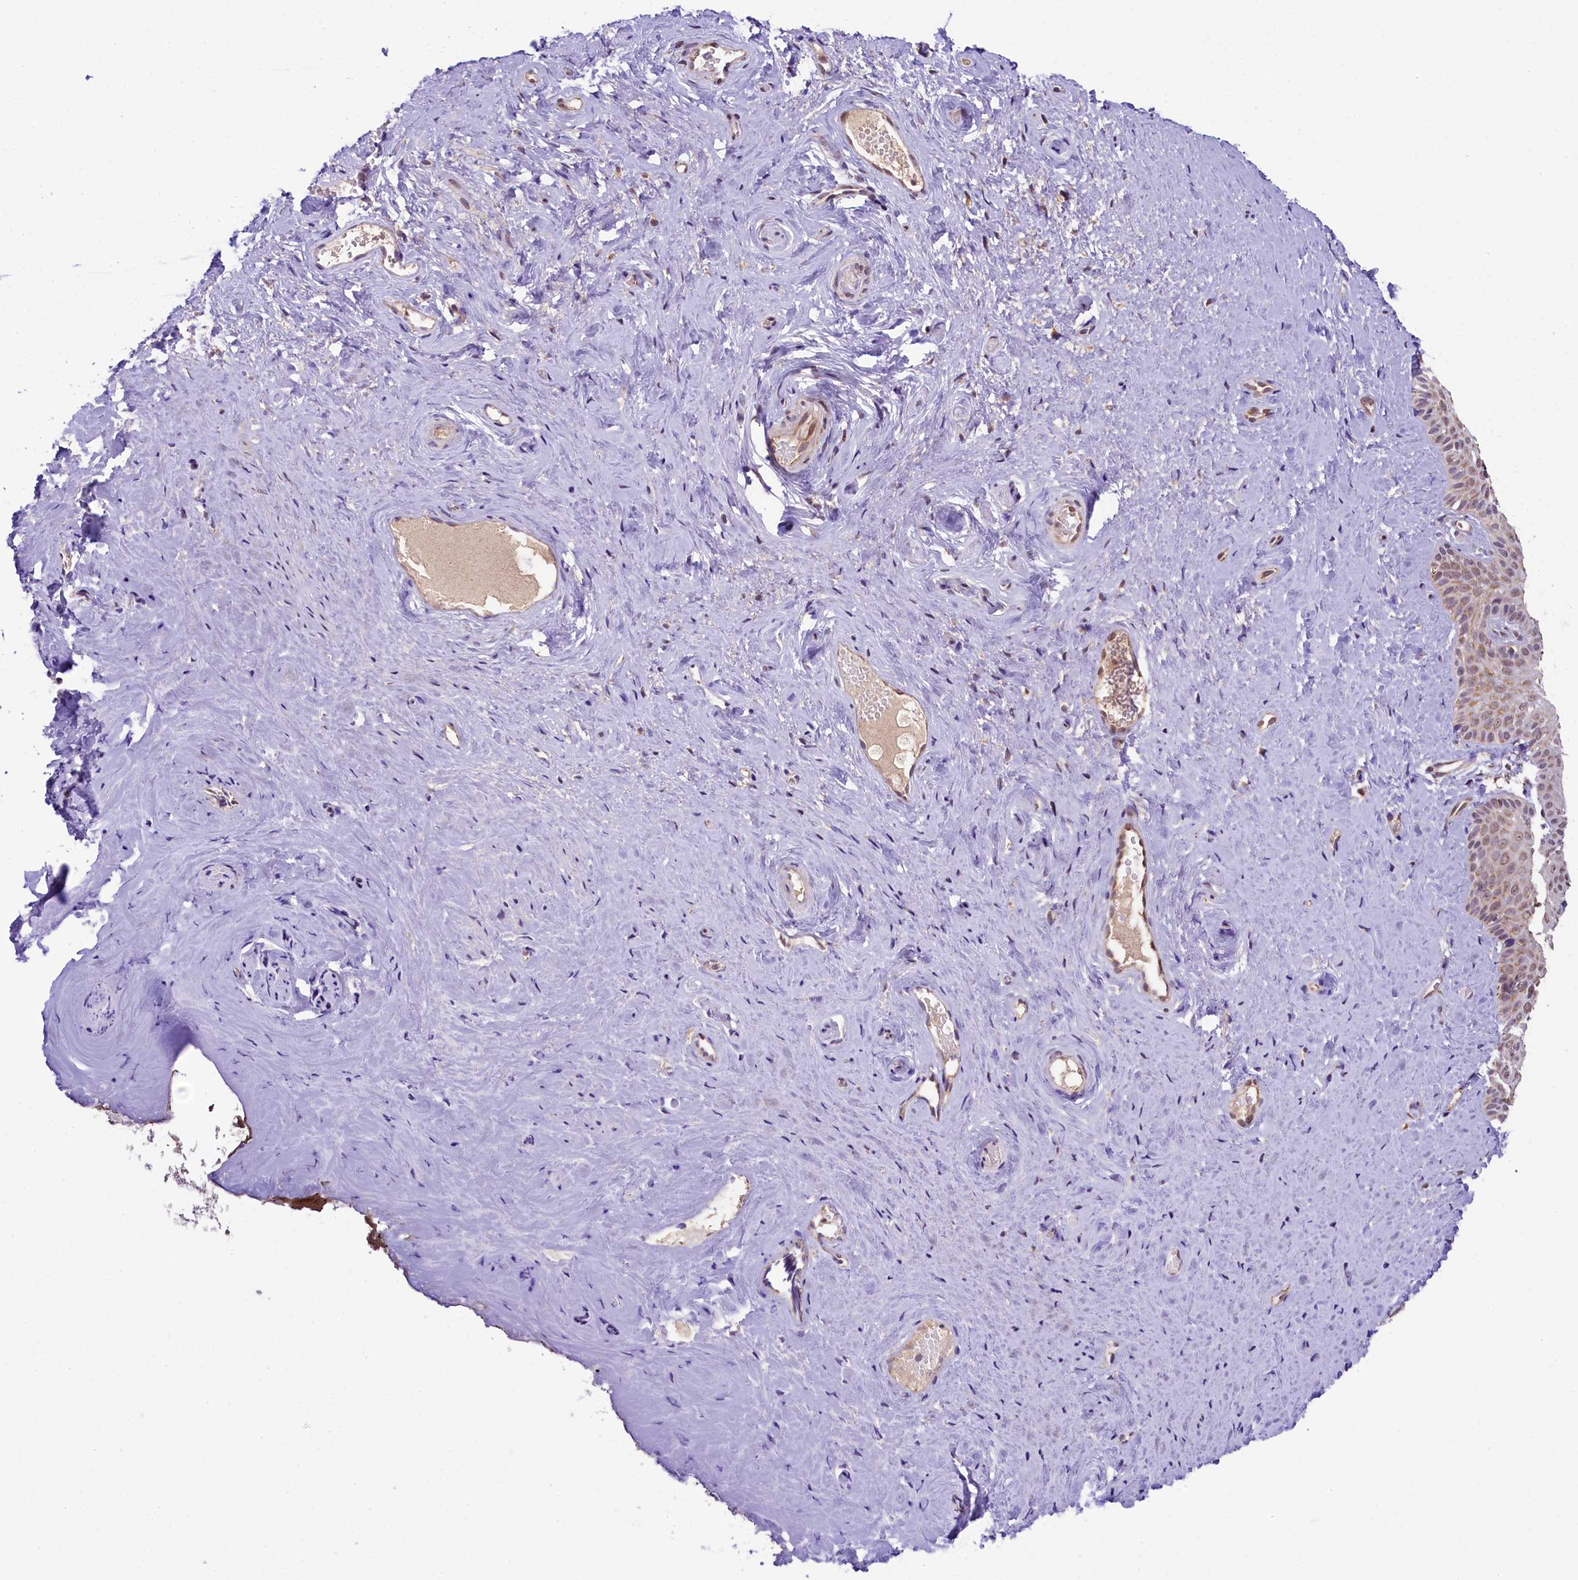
{"staining": {"intensity": "moderate", "quantity": ">75%", "location": "nuclear"}, "tissue": "vagina", "cell_type": "Squamous epithelial cells", "image_type": "normal", "snomed": [{"axis": "morphology", "description": "Normal tissue, NOS"}, {"axis": "topography", "description": "Vagina"}, {"axis": "topography", "description": "Cervix"}], "caption": "The photomicrograph demonstrates staining of unremarkable vagina, revealing moderate nuclear protein staining (brown color) within squamous epithelial cells.", "gene": "PAF1", "patient": {"sex": "female", "age": 40}}